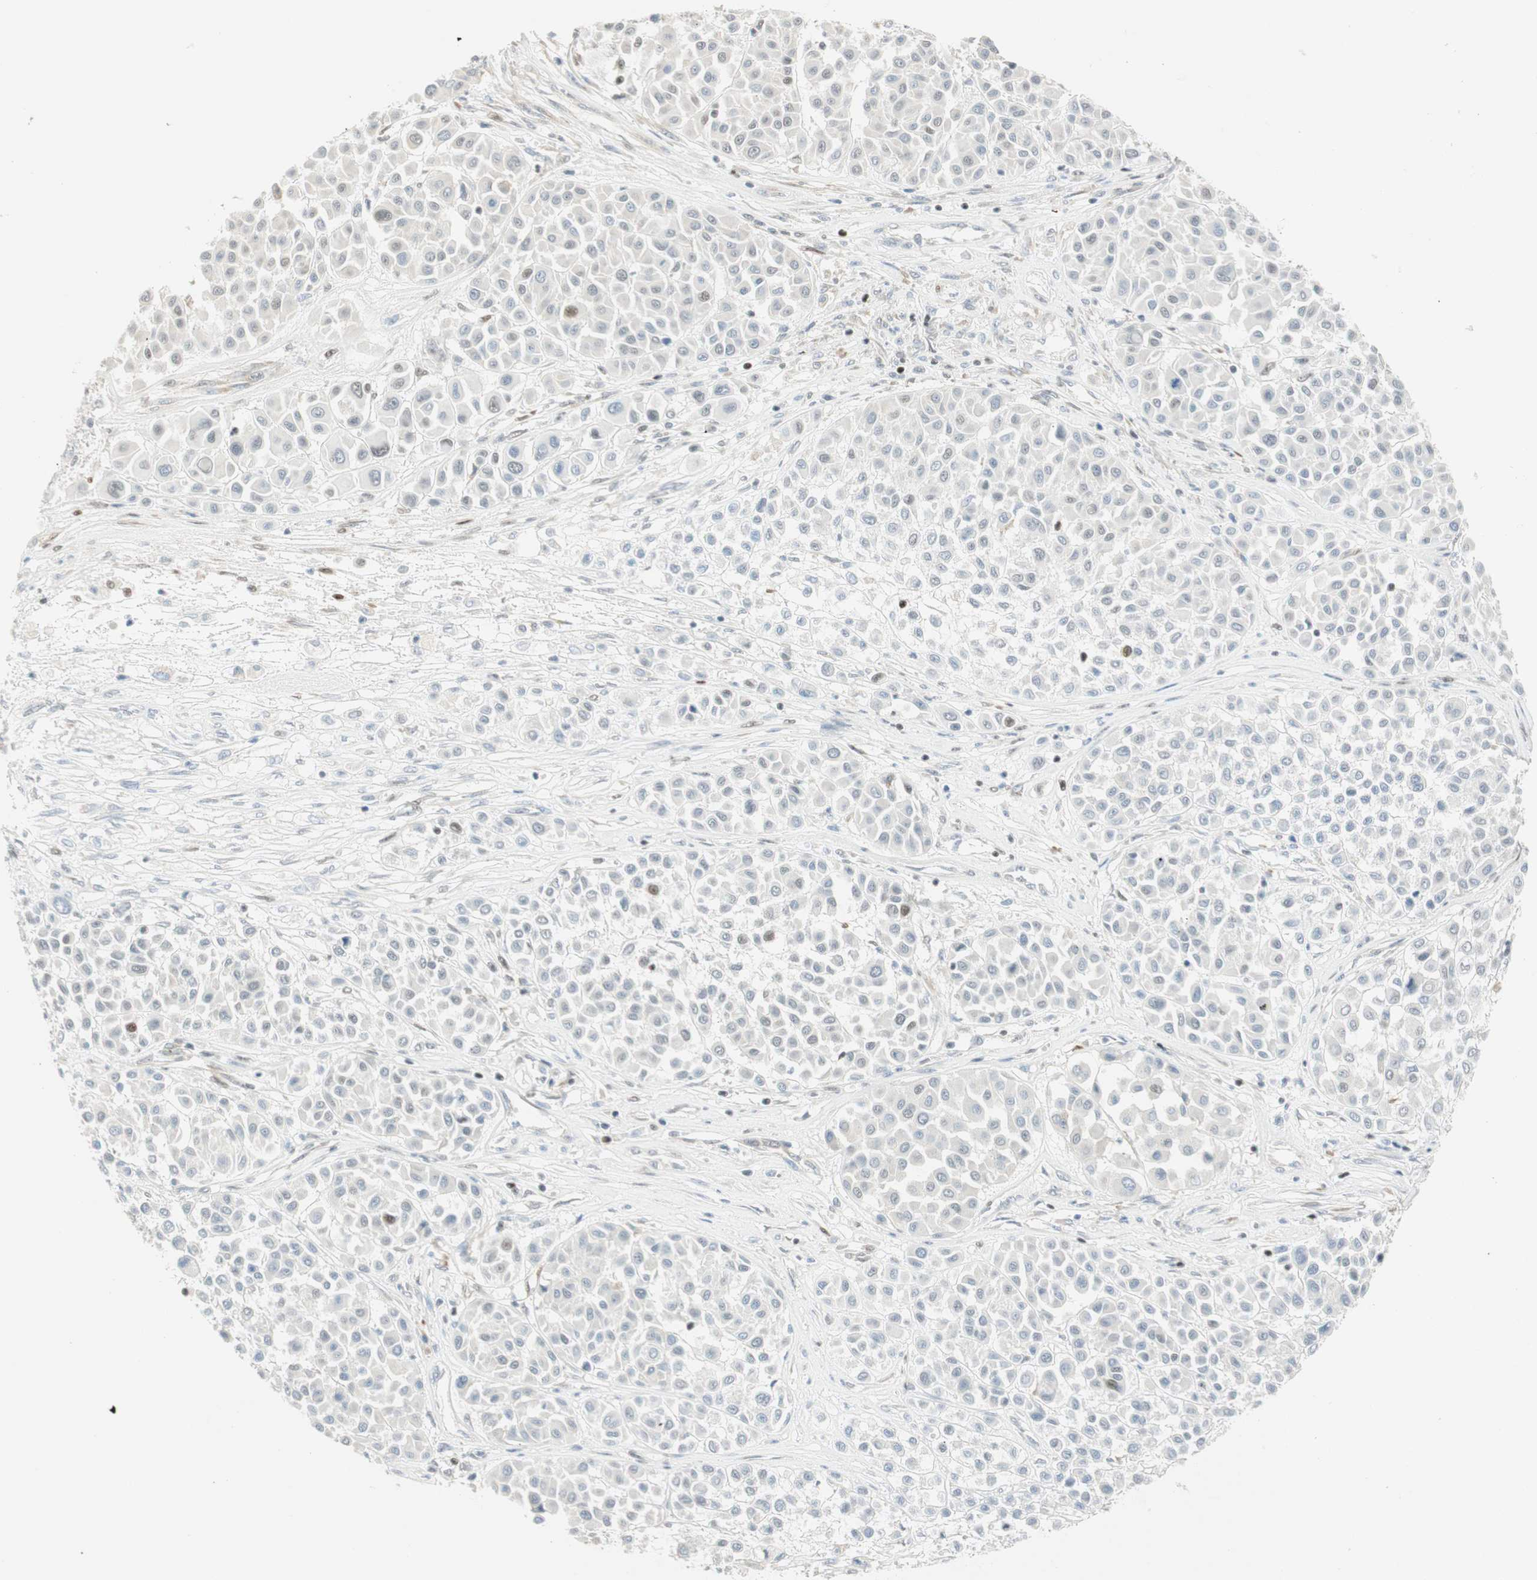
{"staining": {"intensity": "weak", "quantity": "<25%", "location": "nuclear"}, "tissue": "melanoma", "cell_type": "Tumor cells", "image_type": "cancer", "snomed": [{"axis": "morphology", "description": "Malignant melanoma, Metastatic site"}, {"axis": "topography", "description": "Soft tissue"}], "caption": "The immunohistochemistry micrograph has no significant expression in tumor cells of malignant melanoma (metastatic site) tissue.", "gene": "MSX2", "patient": {"sex": "male", "age": 41}}